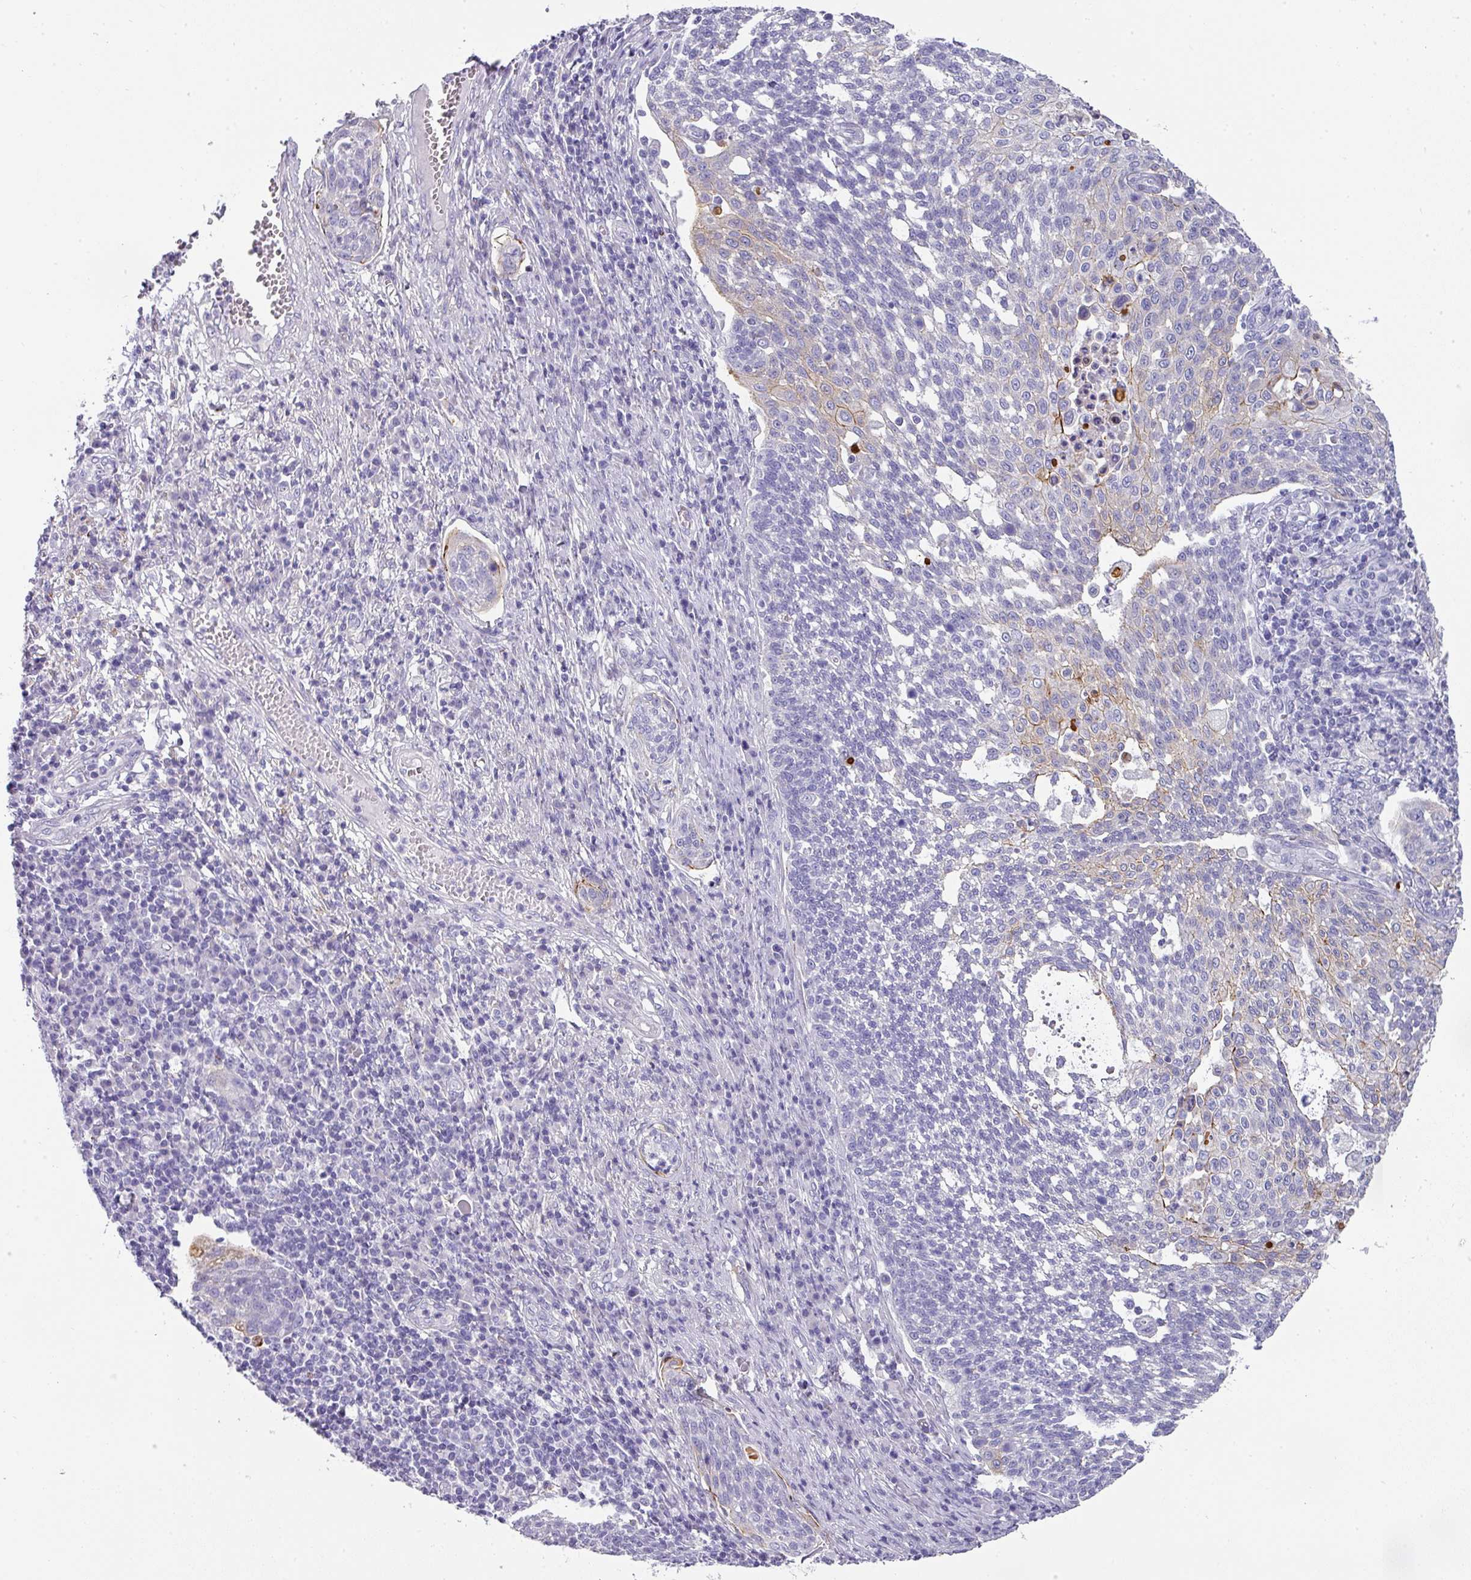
{"staining": {"intensity": "weak", "quantity": "<25%", "location": "cytoplasmic/membranous"}, "tissue": "cervical cancer", "cell_type": "Tumor cells", "image_type": "cancer", "snomed": [{"axis": "morphology", "description": "Squamous cell carcinoma, NOS"}, {"axis": "topography", "description": "Cervix"}], "caption": "The photomicrograph demonstrates no significant staining in tumor cells of squamous cell carcinoma (cervical).", "gene": "ANKRD29", "patient": {"sex": "female", "age": 34}}